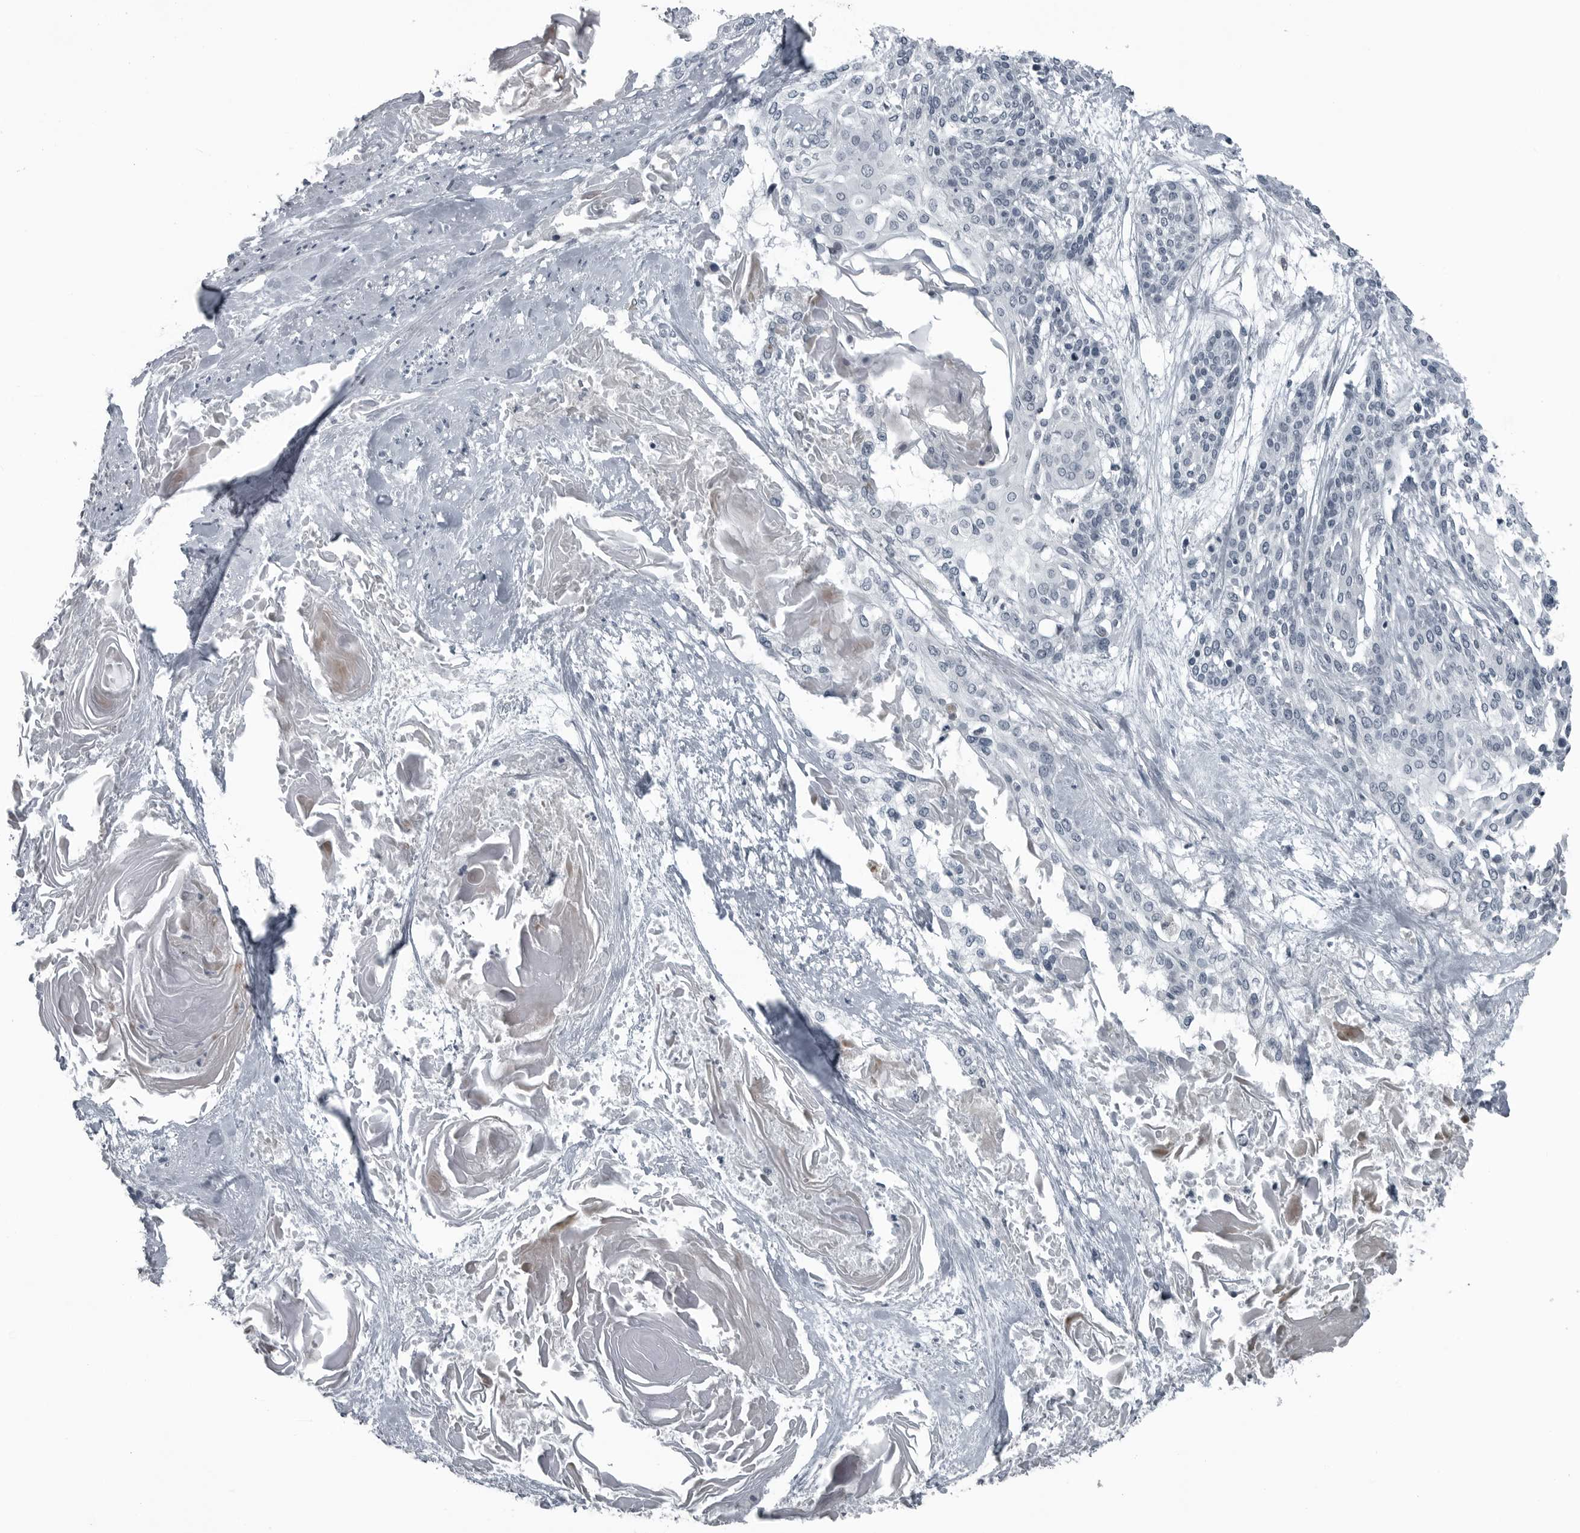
{"staining": {"intensity": "negative", "quantity": "none", "location": "none"}, "tissue": "cervical cancer", "cell_type": "Tumor cells", "image_type": "cancer", "snomed": [{"axis": "morphology", "description": "Squamous cell carcinoma, NOS"}, {"axis": "topography", "description": "Cervix"}], "caption": "Immunohistochemical staining of cervical cancer (squamous cell carcinoma) shows no significant staining in tumor cells. (Brightfield microscopy of DAB IHC at high magnification).", "gene": "GAK", "patient": {"sex": "female", "age": 57}}